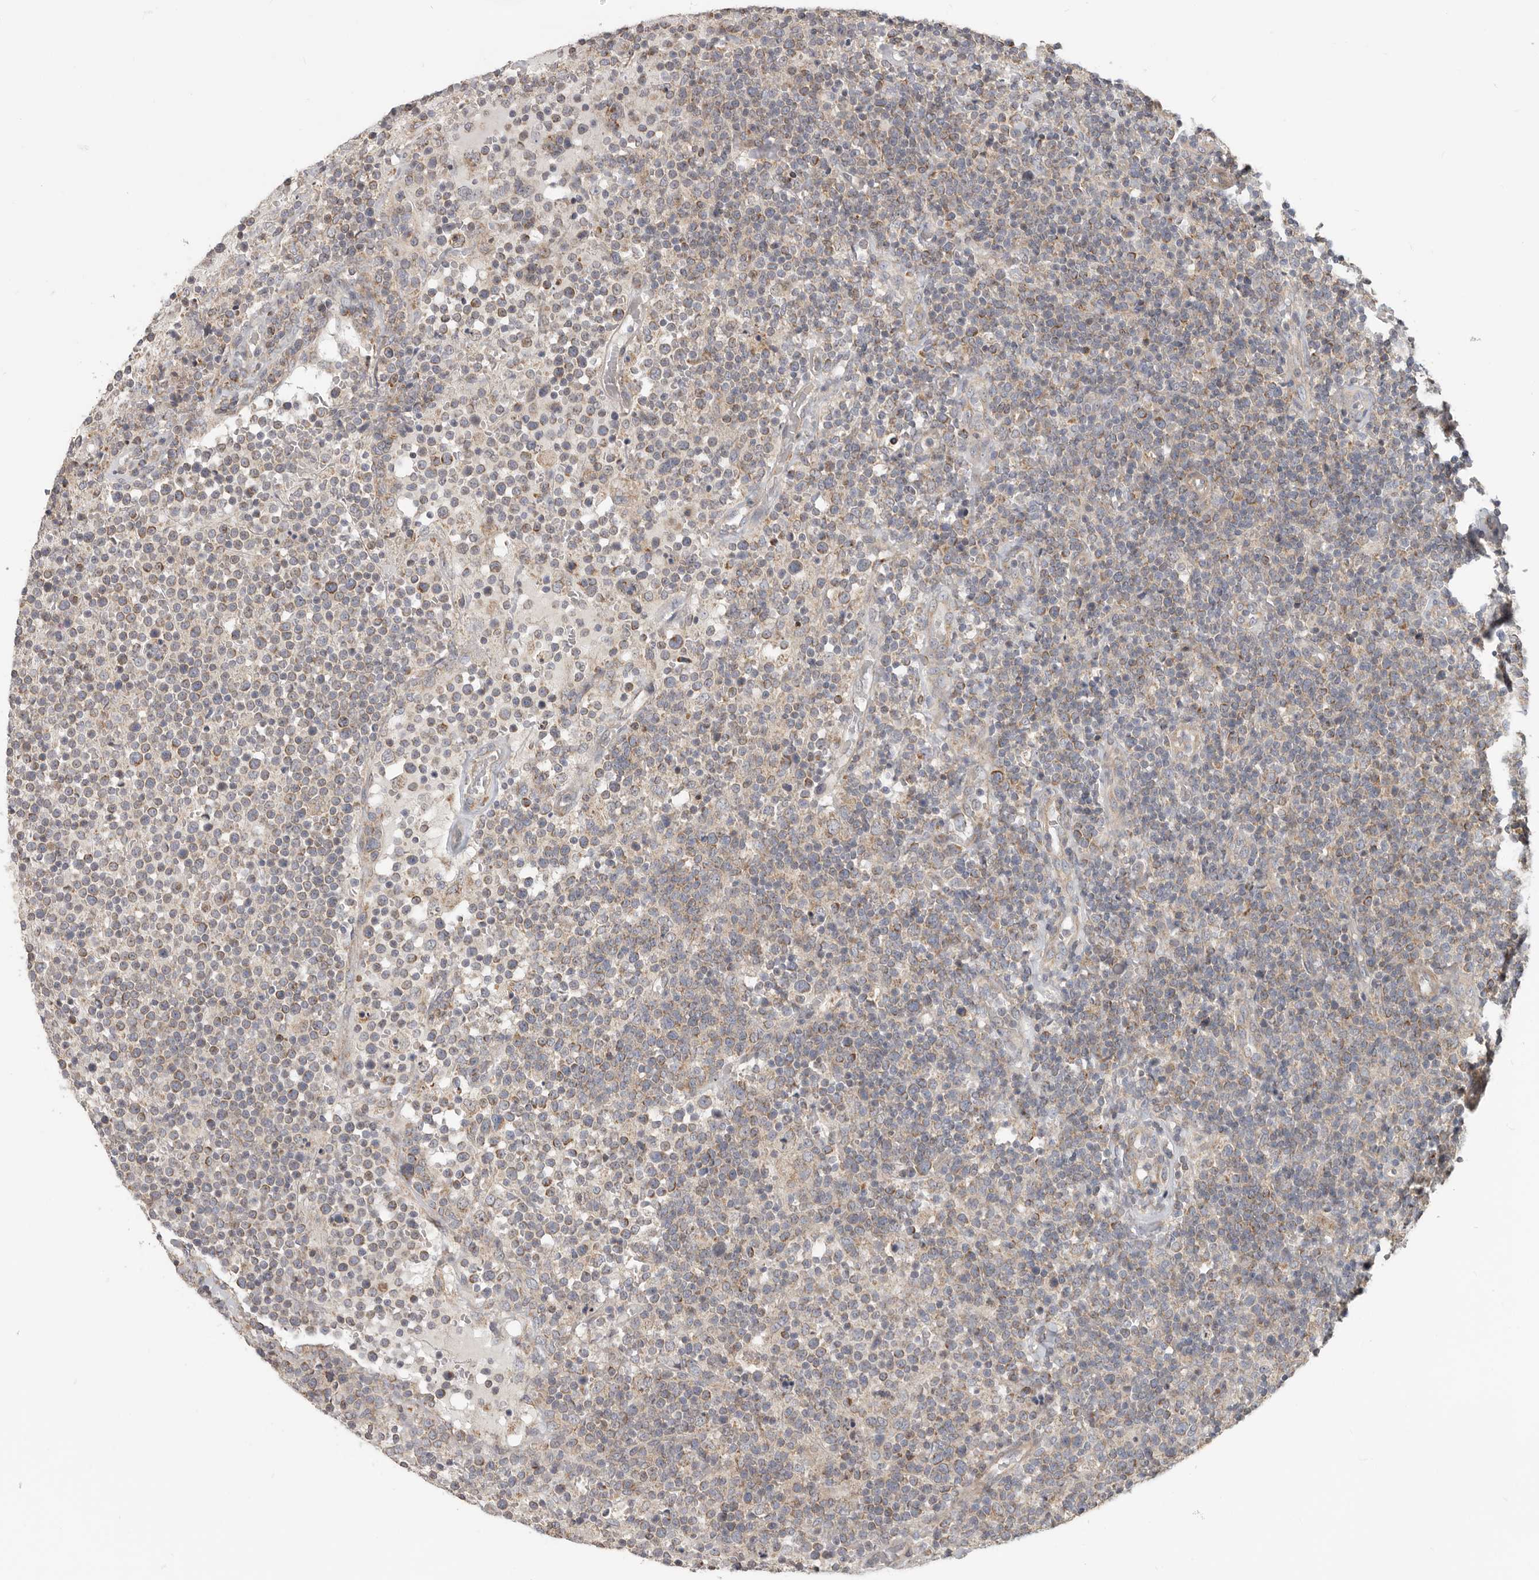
{"staining": {"intensity": "moderate", "quantity": "<25%", "location": "cytoplasmic/membranous"}, "tissue": "lymphoma", "cell_type": "Tumor cells", "image_type": "cancer", "snomed": [{"axis": "morphology", "description": "Malignant lymphoma, non-Hodgkin's type, High grade"}, {"axis": "topography", "description": "Lymph node"}], "caption": "Lymphoma tissue shows moderate cytoplasmic/membranous staining in approximately <25% of tumor cells", "gene": "UNK", "patient": {"sex": "male", "age": 61}}